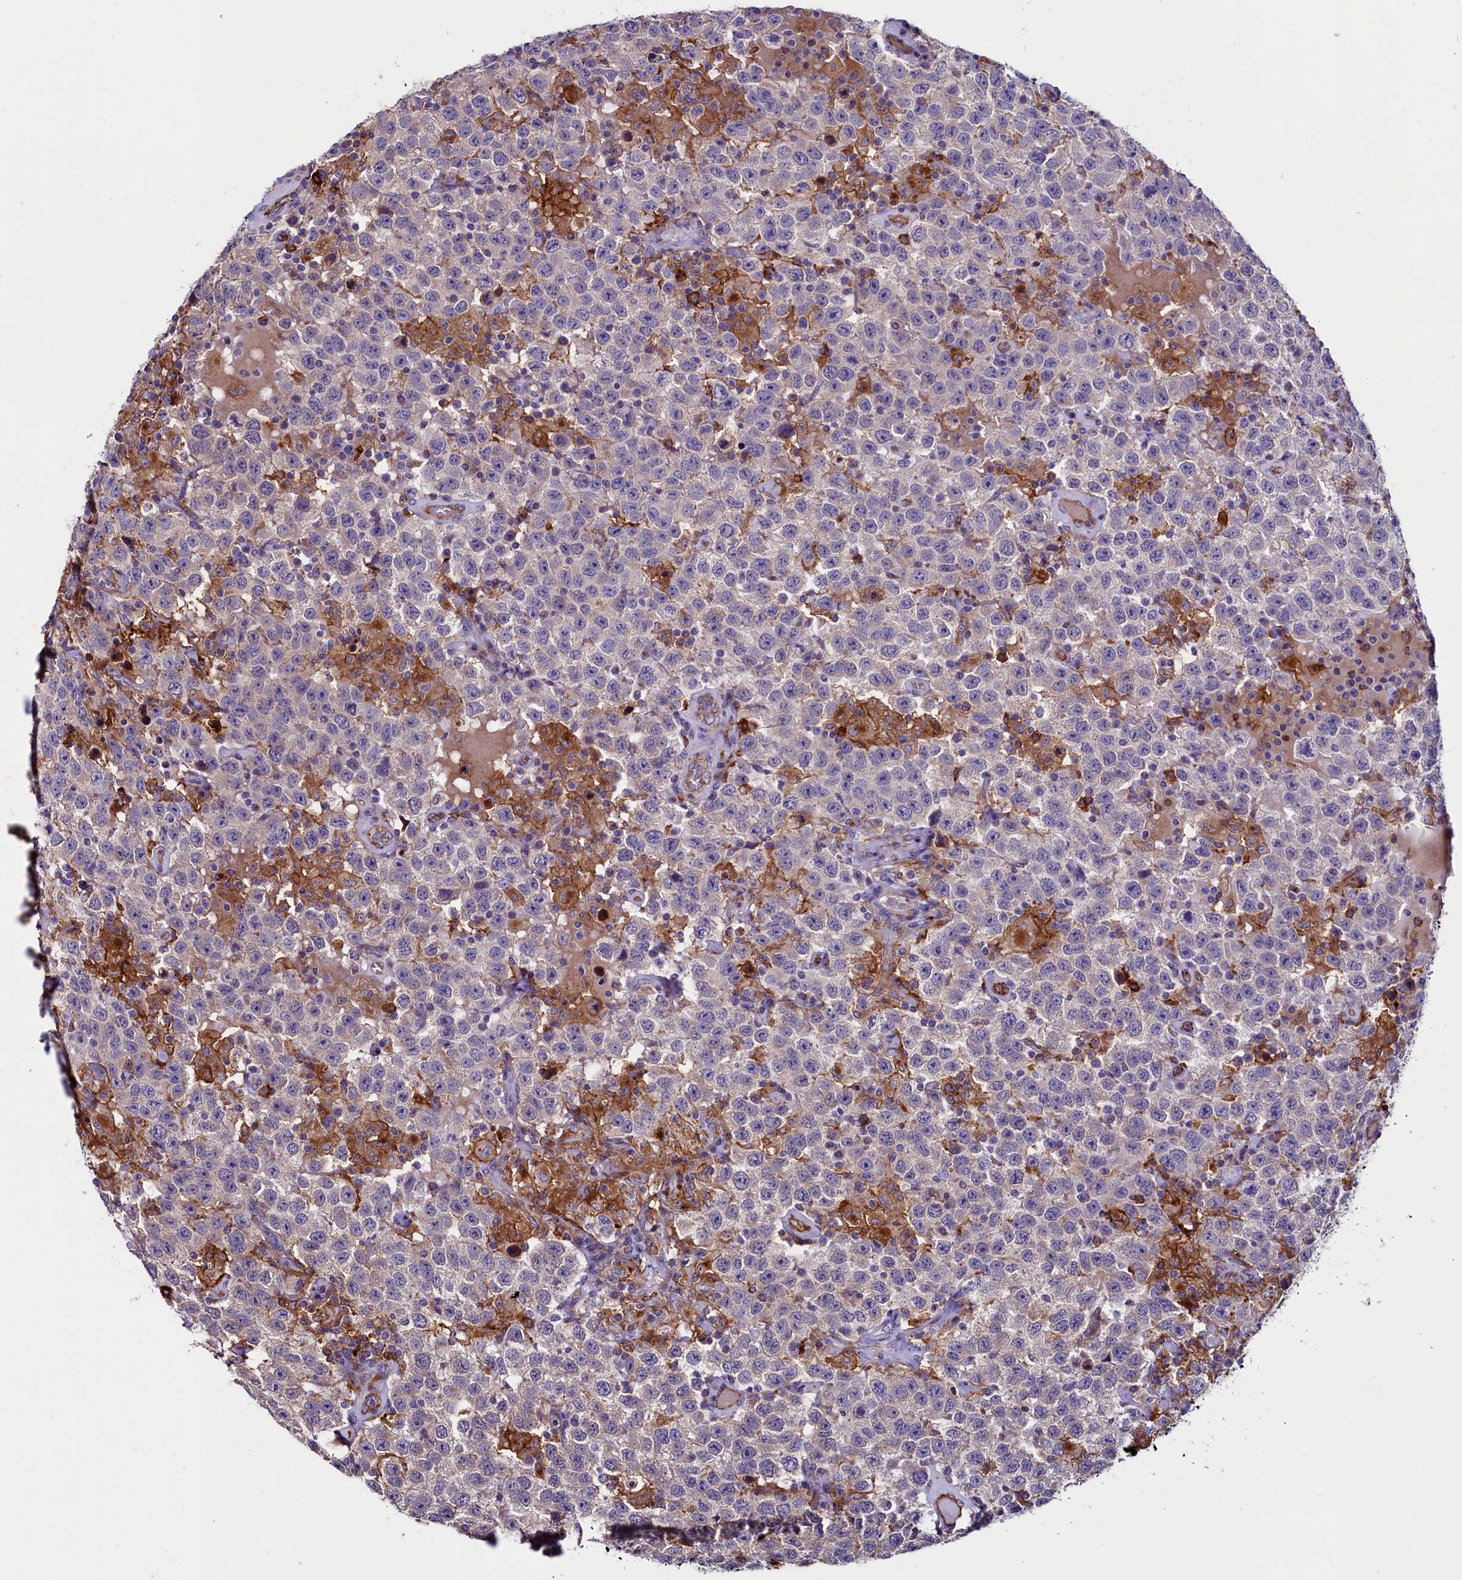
{"staining": {"intensity": "negative", "quantity": "none", "location": "none"}, "tissue": "testis cancer", "cell_type": "Tumor cells", "image_type": "cancer", "snomed": [{"axis": "morphology", "description": "Seminoma, NOS"}, {"axis": "topography", "description": "Testis"}], "caption": "Photomicrograph shows no protein staining in tumor cells of seminoma (testis) tissue.", "gene": "IL20RA", "patient": {"sex": "male", "age": 41}}